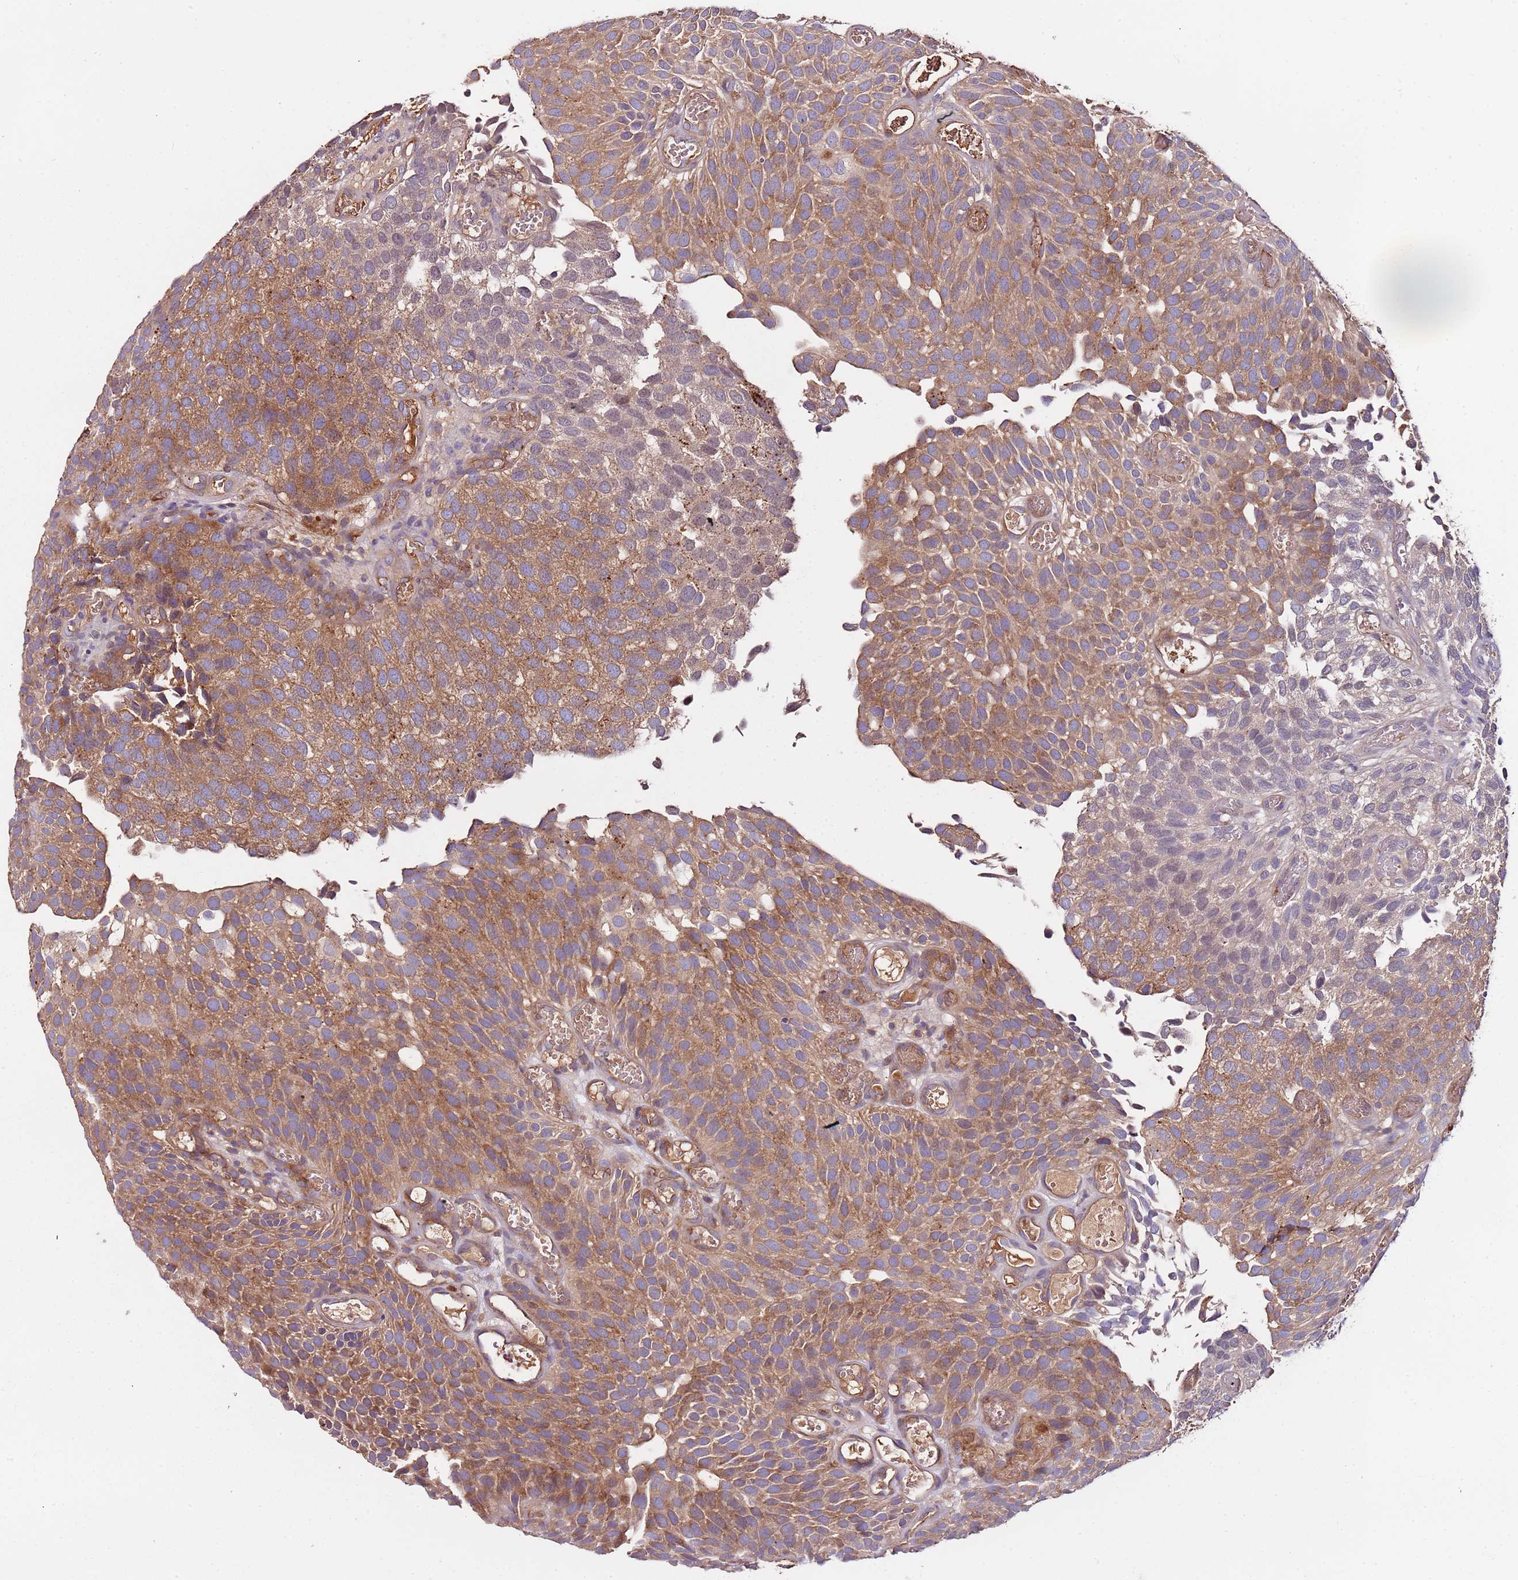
{"staining": {"intensity": "moderate", "quantity": ">75%", "location": "cytoplasmic/membranous"}, "tissue": "urothelial cancer", "cell_type": "Tumor cells", "image_type": "cancer", "snomed": [{"axis": "morphology", "description": "Urothelial carcinoma, Low grade"}, {"axis": "topography", "description": "Urinary bladder"}], "caption": "High-power microscopy captured an IHC histopathology image of urothelial cancer, revealing moderate cytoplasmic/membranous expression in approximately >75% of tumor cells.", "gene": "DENR", "patient": {"sex": "male", "age": 89}}